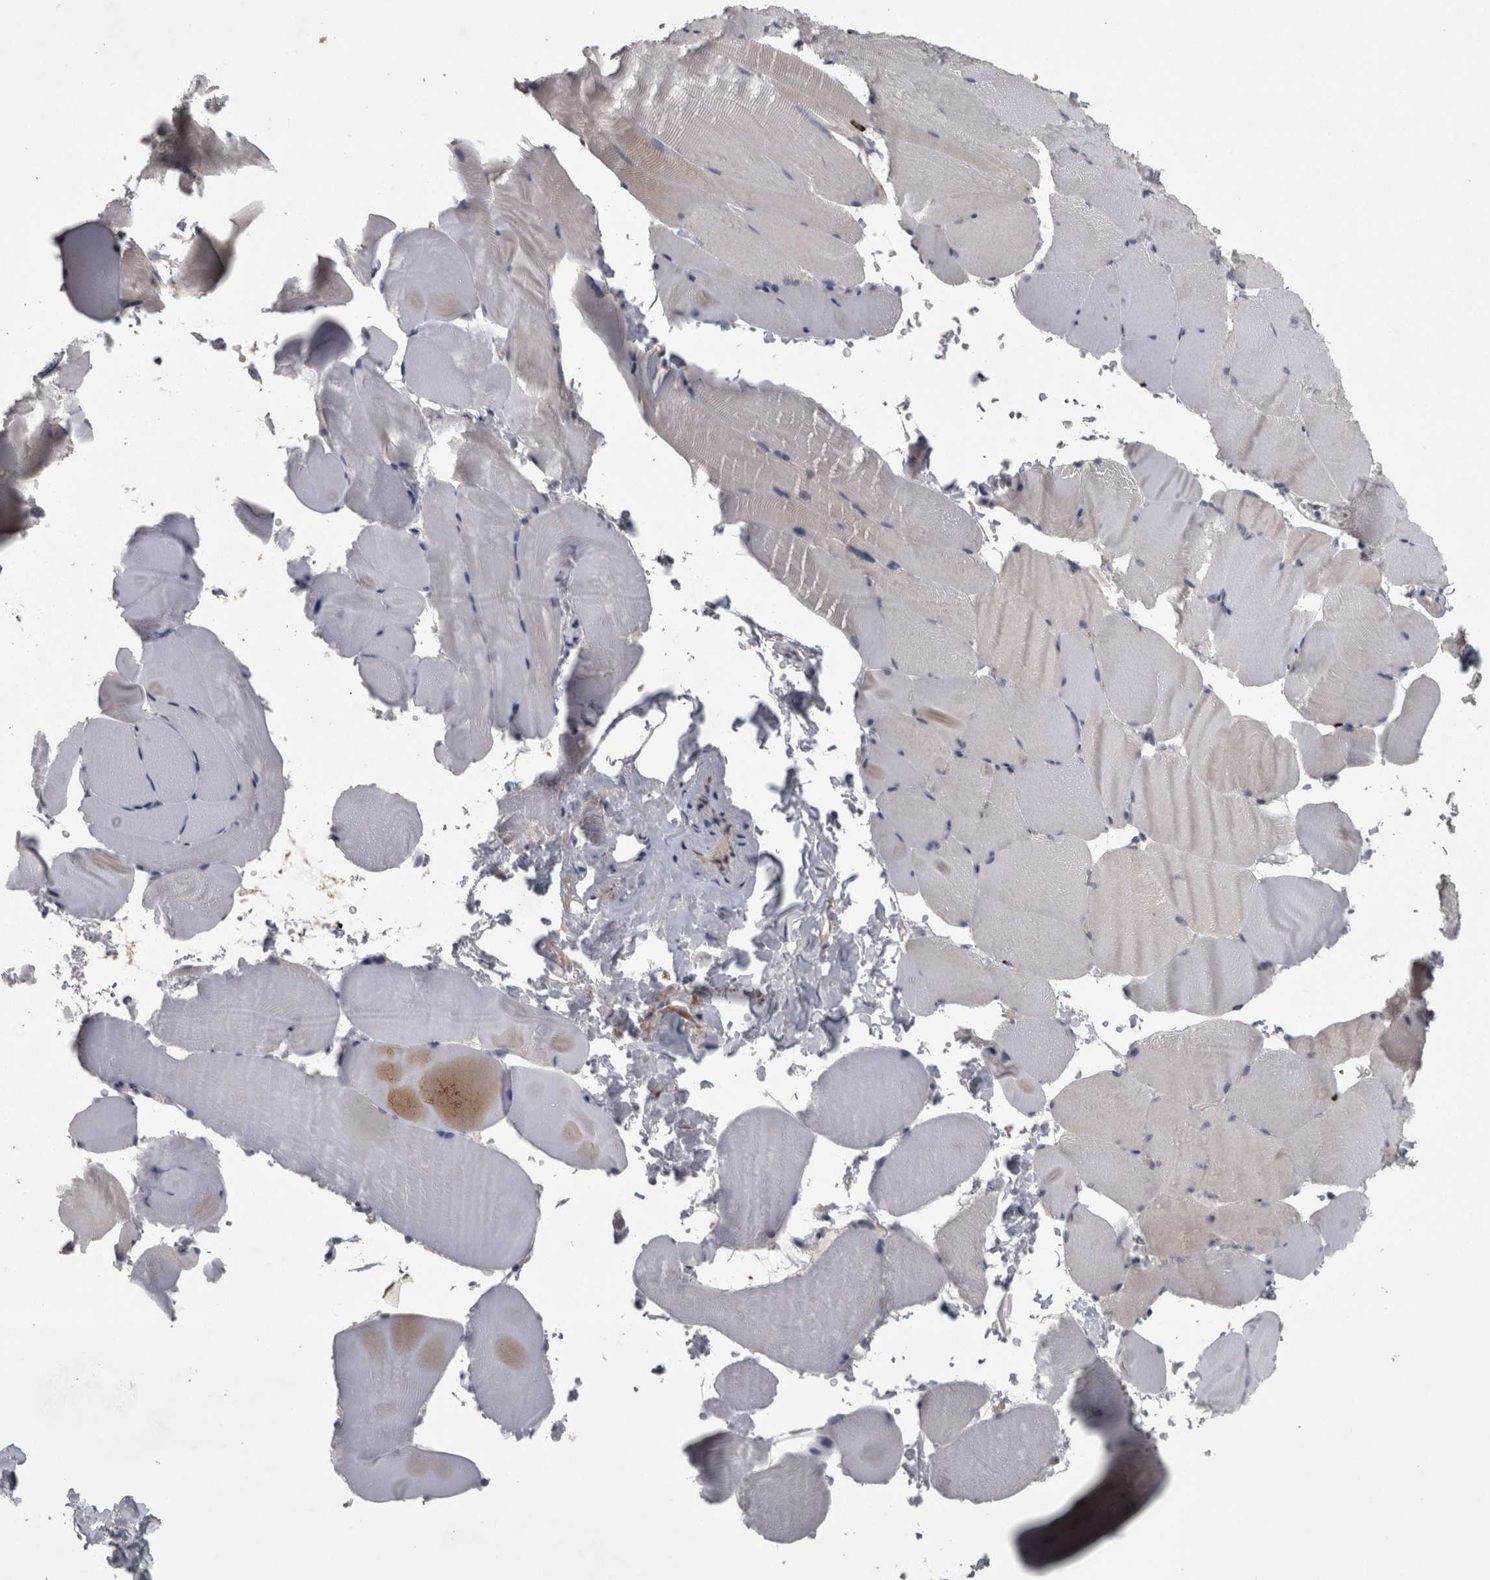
{"staining": {"intensity": "negative", "quantity": "none", "location": "none"}, "tissue": "skeletal muscle", "cell_type": "Myocytes", "image_type": "normal", "snomed": [{"axis": "morphology", "description": "Normal tissue, NOS"}, {"axis": "topography", "description": "Skeletal muscle"}, {"axis": "topography", "description": "Parathyroid gland"}], "caption": "Myocytes are negative for protein expression in unremarkable human skeletal muscle.", "gene": "PRKCI", "patient": {"sex": "female", "age": 37}}